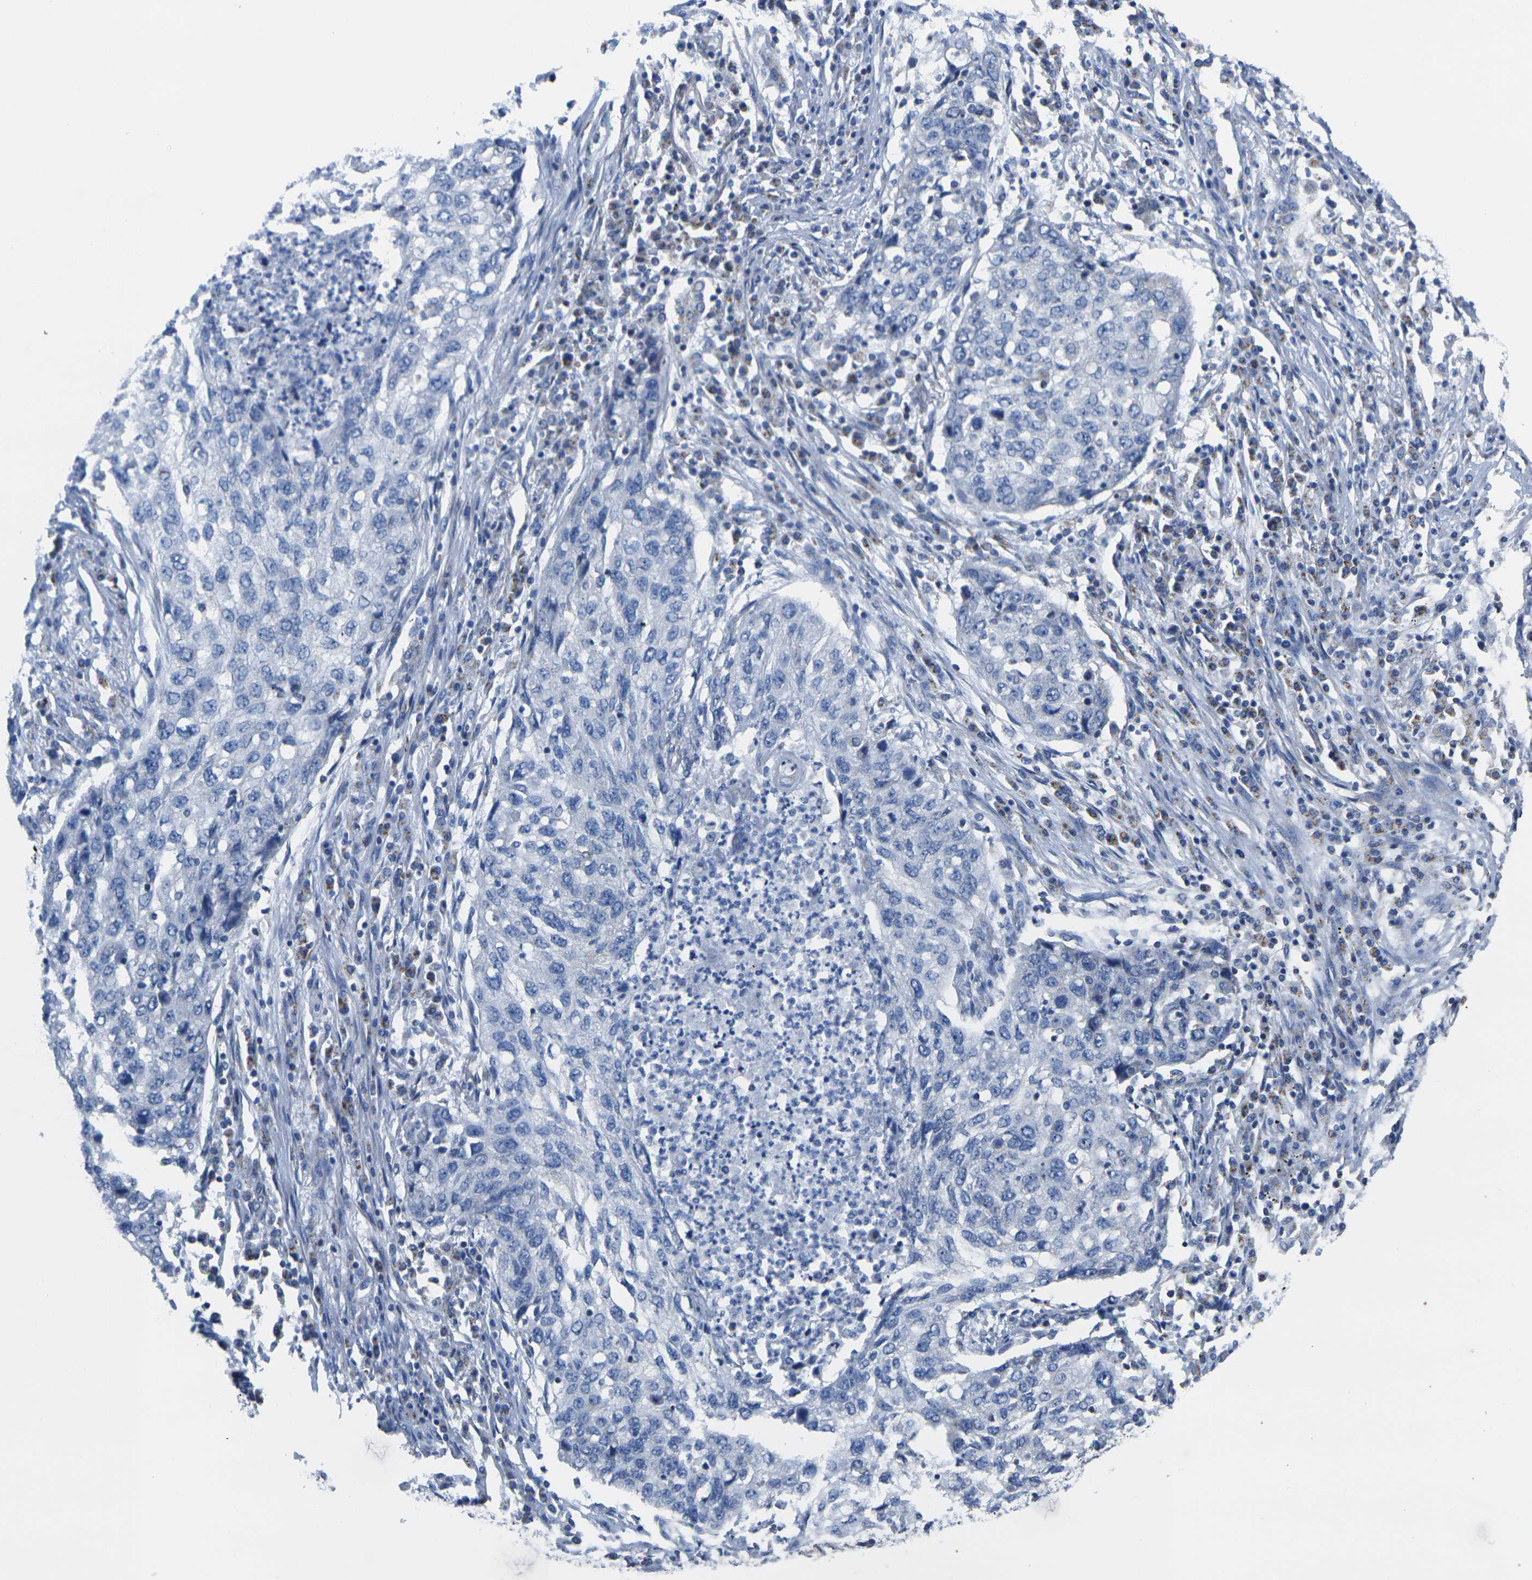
{"staining": {"intensity": "negative", "quantity": "none", "location": "none"}, "tissue": "lung cancer", "cell_type": "Tumor cells", "image_type": "cancer", "snomed": [{"axis": "morphology", "description": "Squamous cell carcinoma, NOS"}, {"axis": "topography", "description": "Lung"}], "caption": "Tumor cells are negative for brown protein staining in squamous cell carcinoma (lung). (Immunohistochemistry (ihc), brightfield microscopy, high magnification).", "gene": "TMEM204", "patient": {"sex": "female", "age": 63}}